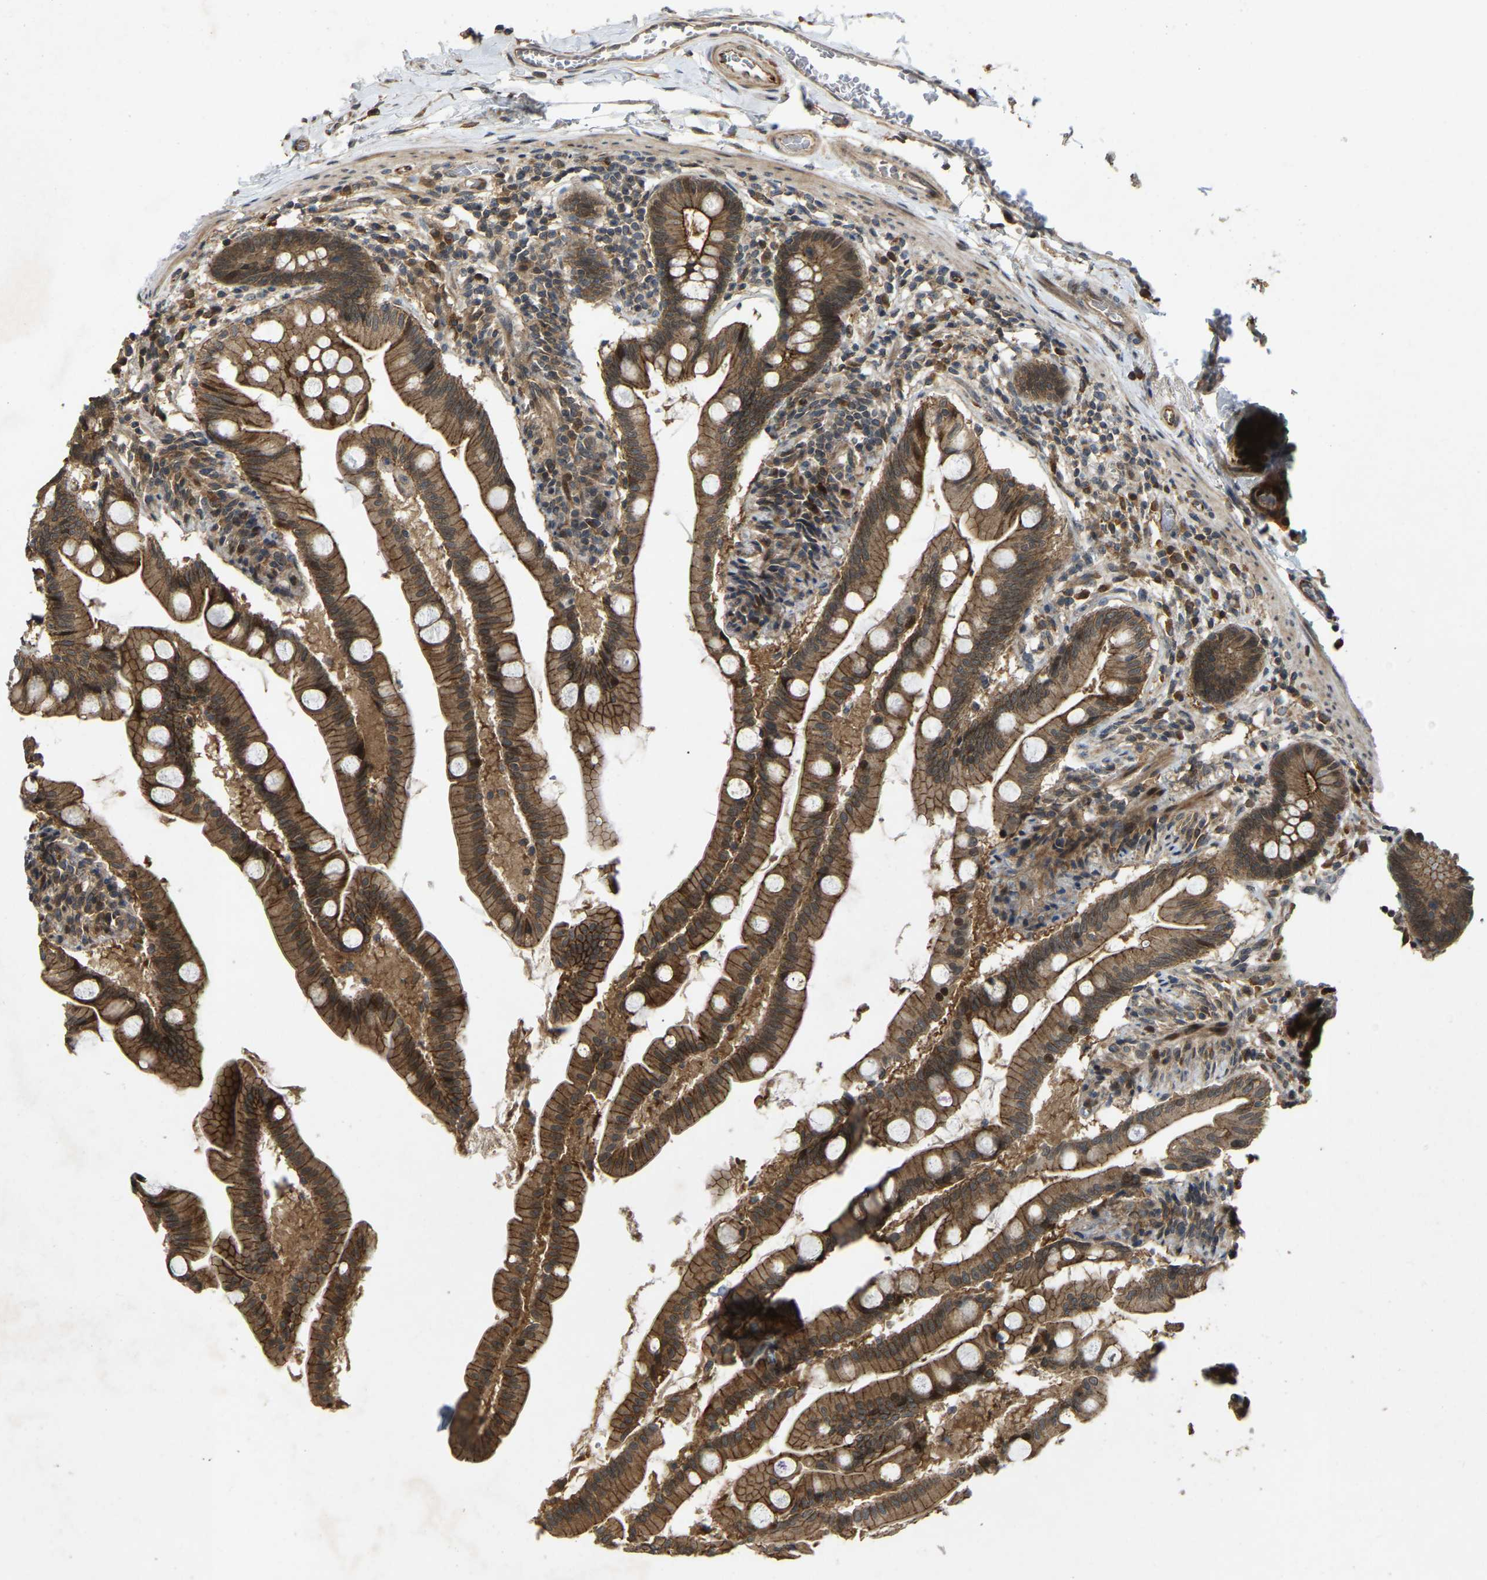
{"staining": {"intensity": "strong", "quantity": ">75%", "location": "cytoplasmic/membranous,nuclear"}, "tissue": "small intestine", "cell_type": "Glandular cells", "image_type": "normal", "snomed": [{"axis": "morphology", "description": "Normal tissue, NOS"}, {"axis": "topography", "description": "Small intestine"}], "caption": "The immunohistochemical stain labels strong cytoplasmic/membranous,nuclear staining in glandular cells of benign small intestine.", "gene": "KIAA1549", "patient": {"sex": "female", "age": 56}}